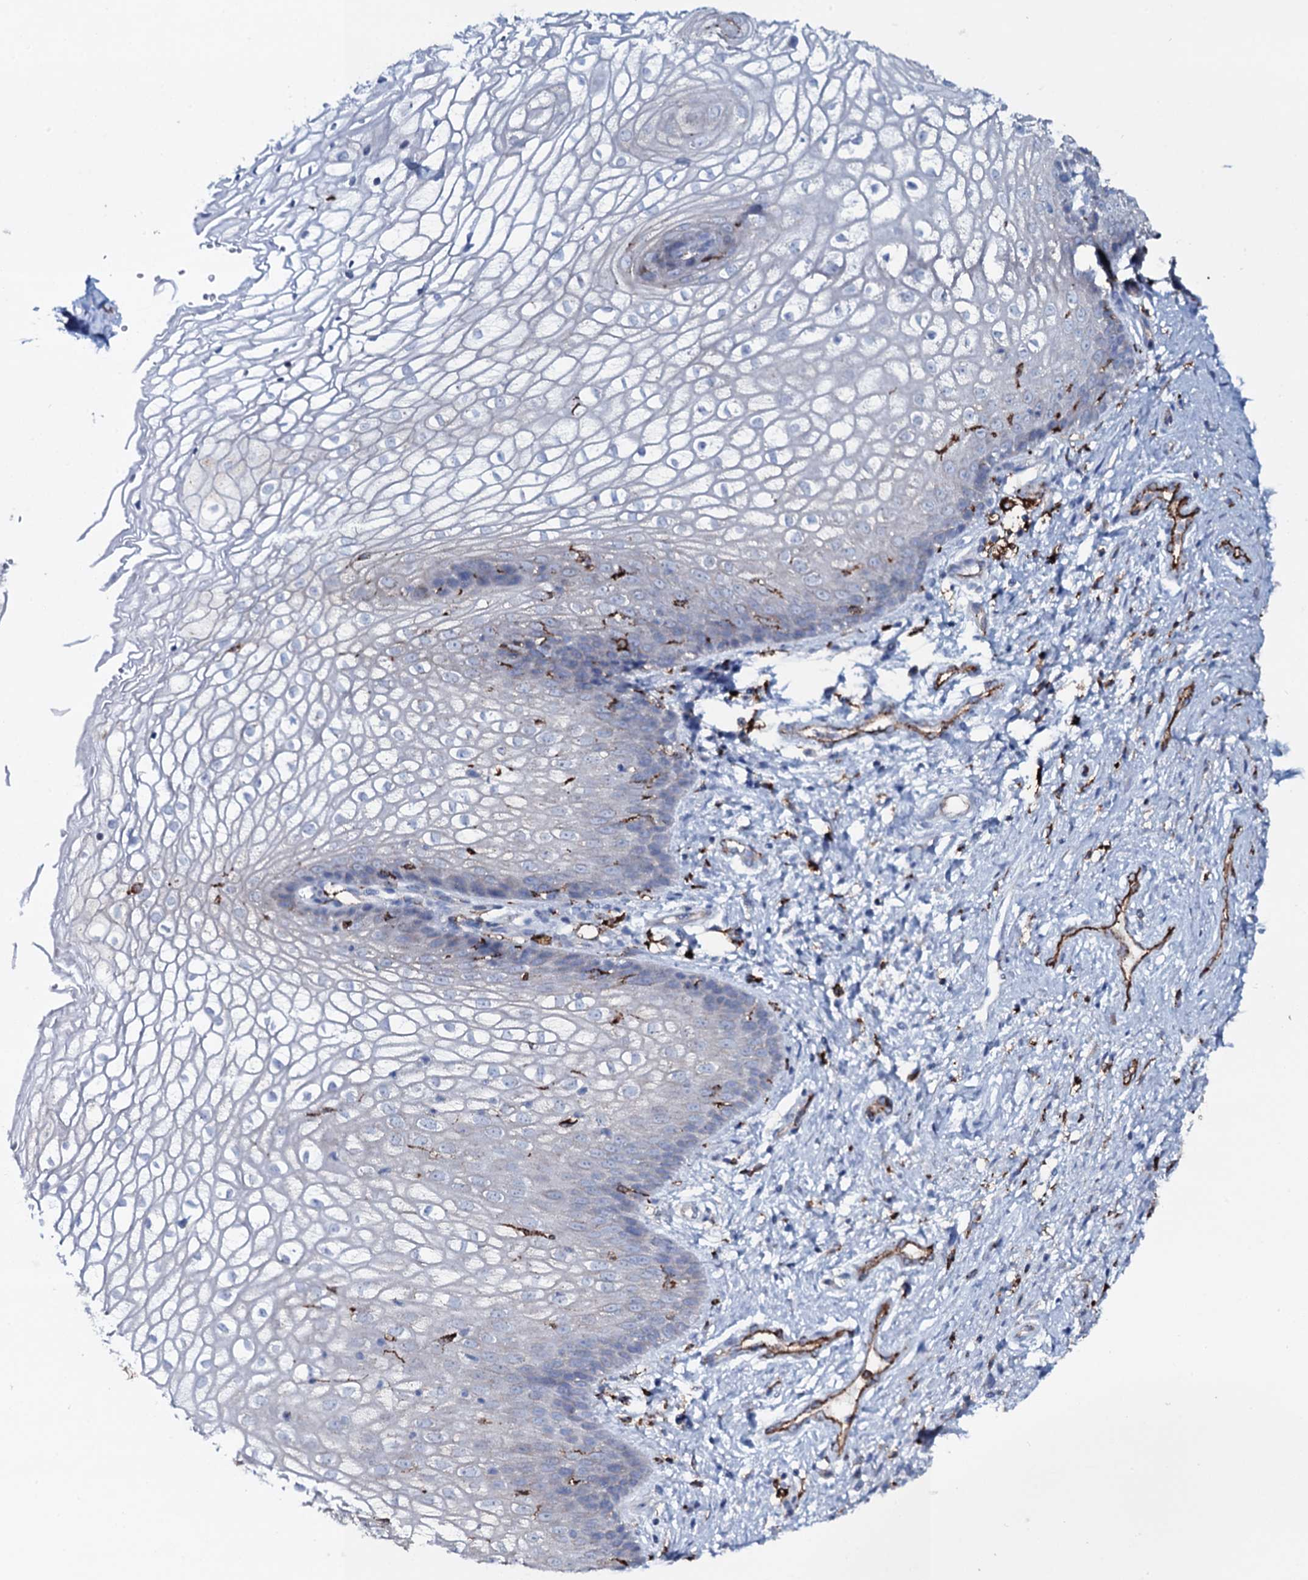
{"staining": {"intensity": "negative", "quantity": "none", "location": "none"}, "tissue": "vagina", "cell_type": "Squamous epithelial cells", "image_type": "normal", "snomed": [{"axis": "morphology", "description": "Normal tissue, NOS"}, {"axis": "topography", "description": "Vagina"}], "caption": "Immunohistochemistry of benign vagina demonstrates no staining in squamous epithelial cells.", "gene": "OSBPL2", "patient": {"sex": "female", "age": 34}}